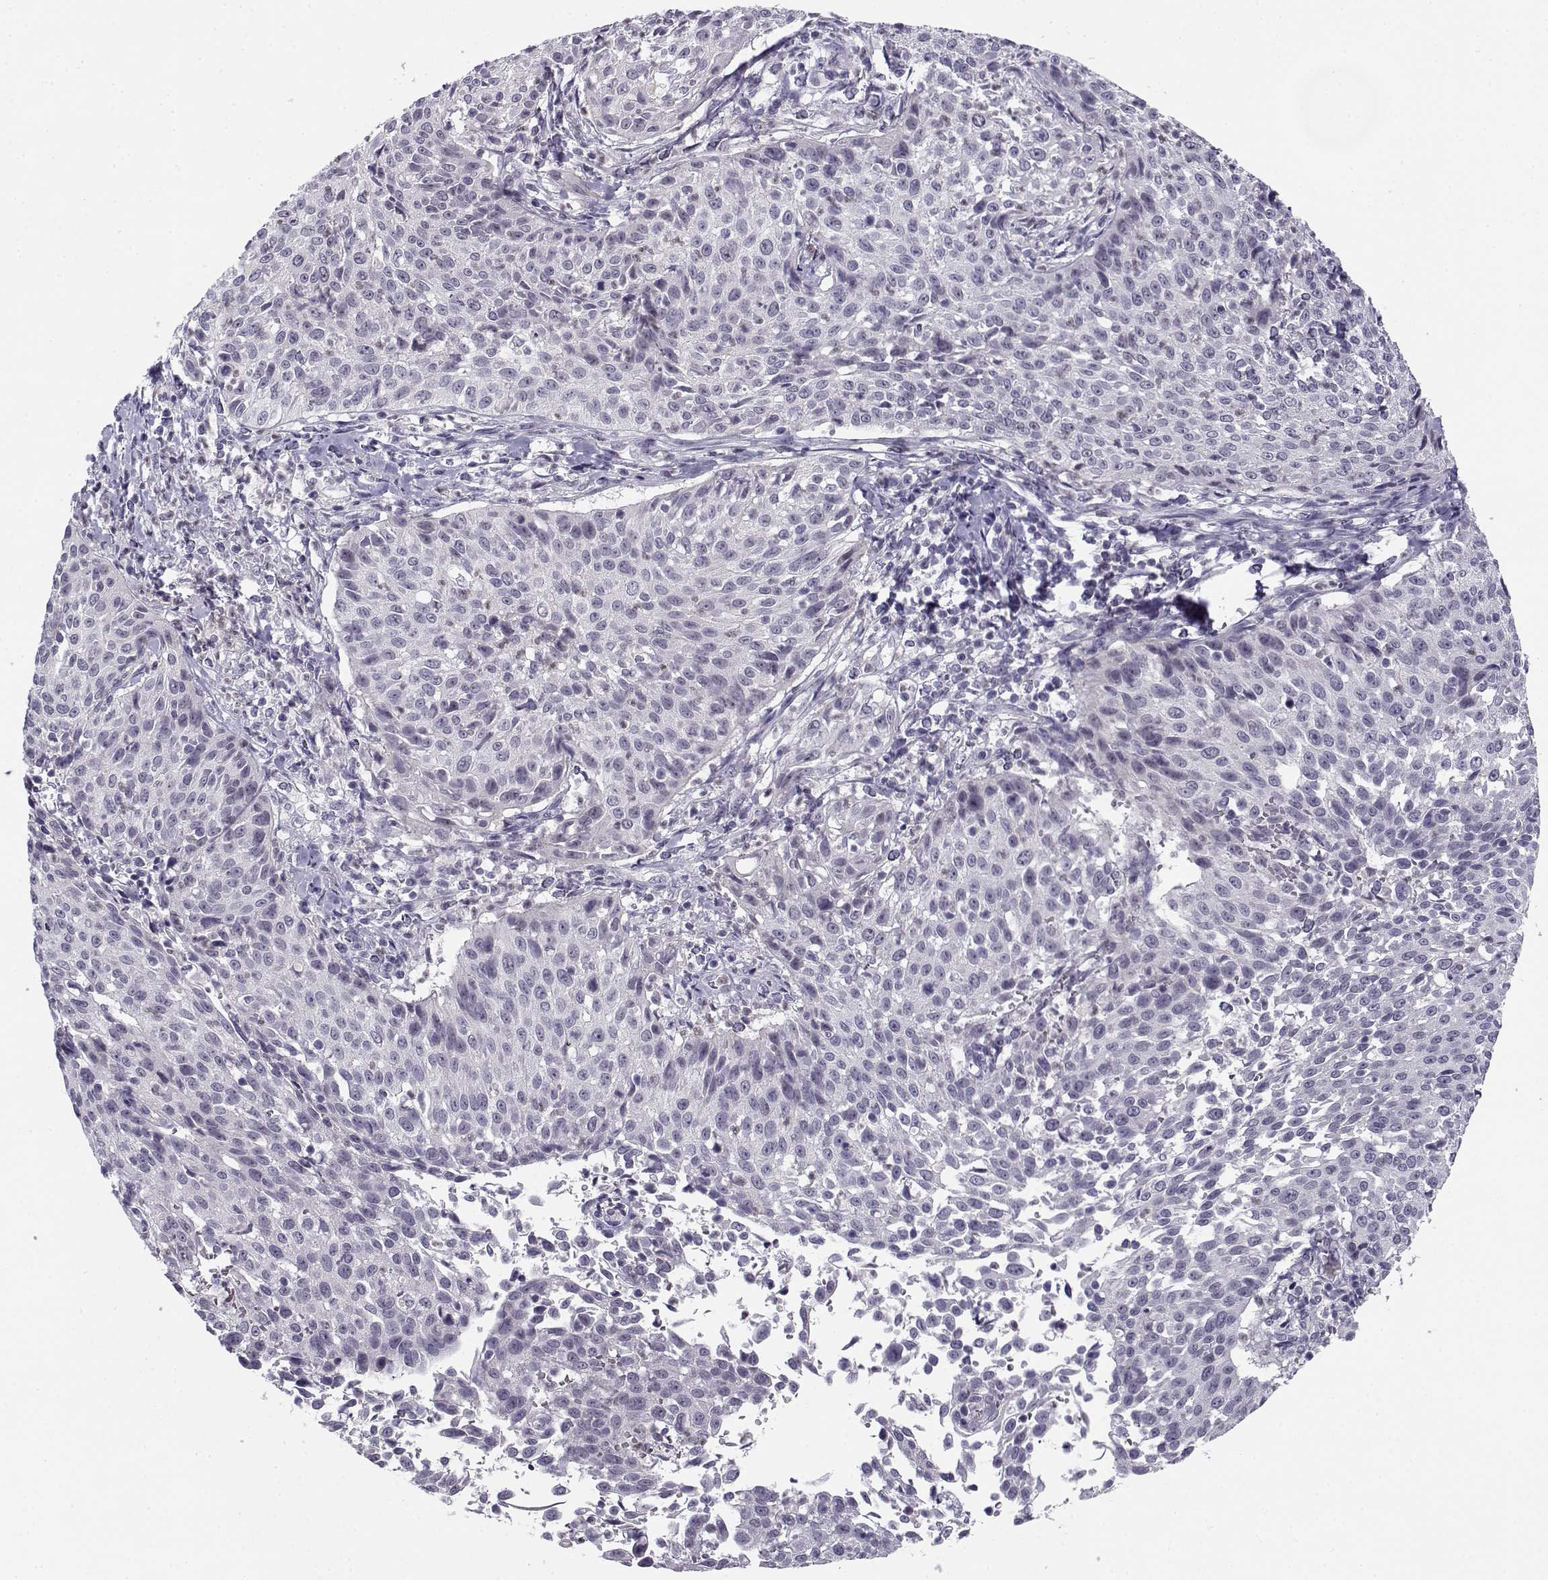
{"staining": {"intensity": "negative", "quantity": "none", "location": "none"}, "tissue": "cervical cancer", "cell_type": "Tumor cells", "image_type": "cancer", "snomed": [{"axis": "morphology", "description": "Squamous cell carcinoma, NOS"}, {"axis": "topography", "description": "Cervix"}], "caption": "DAB immunohistochemical staining of human cervical squamous cell carcinoma exhibits no significant expression in tumor cells.", "gene": "DDX25", "patient": {"sex": "female", "age": 26}}